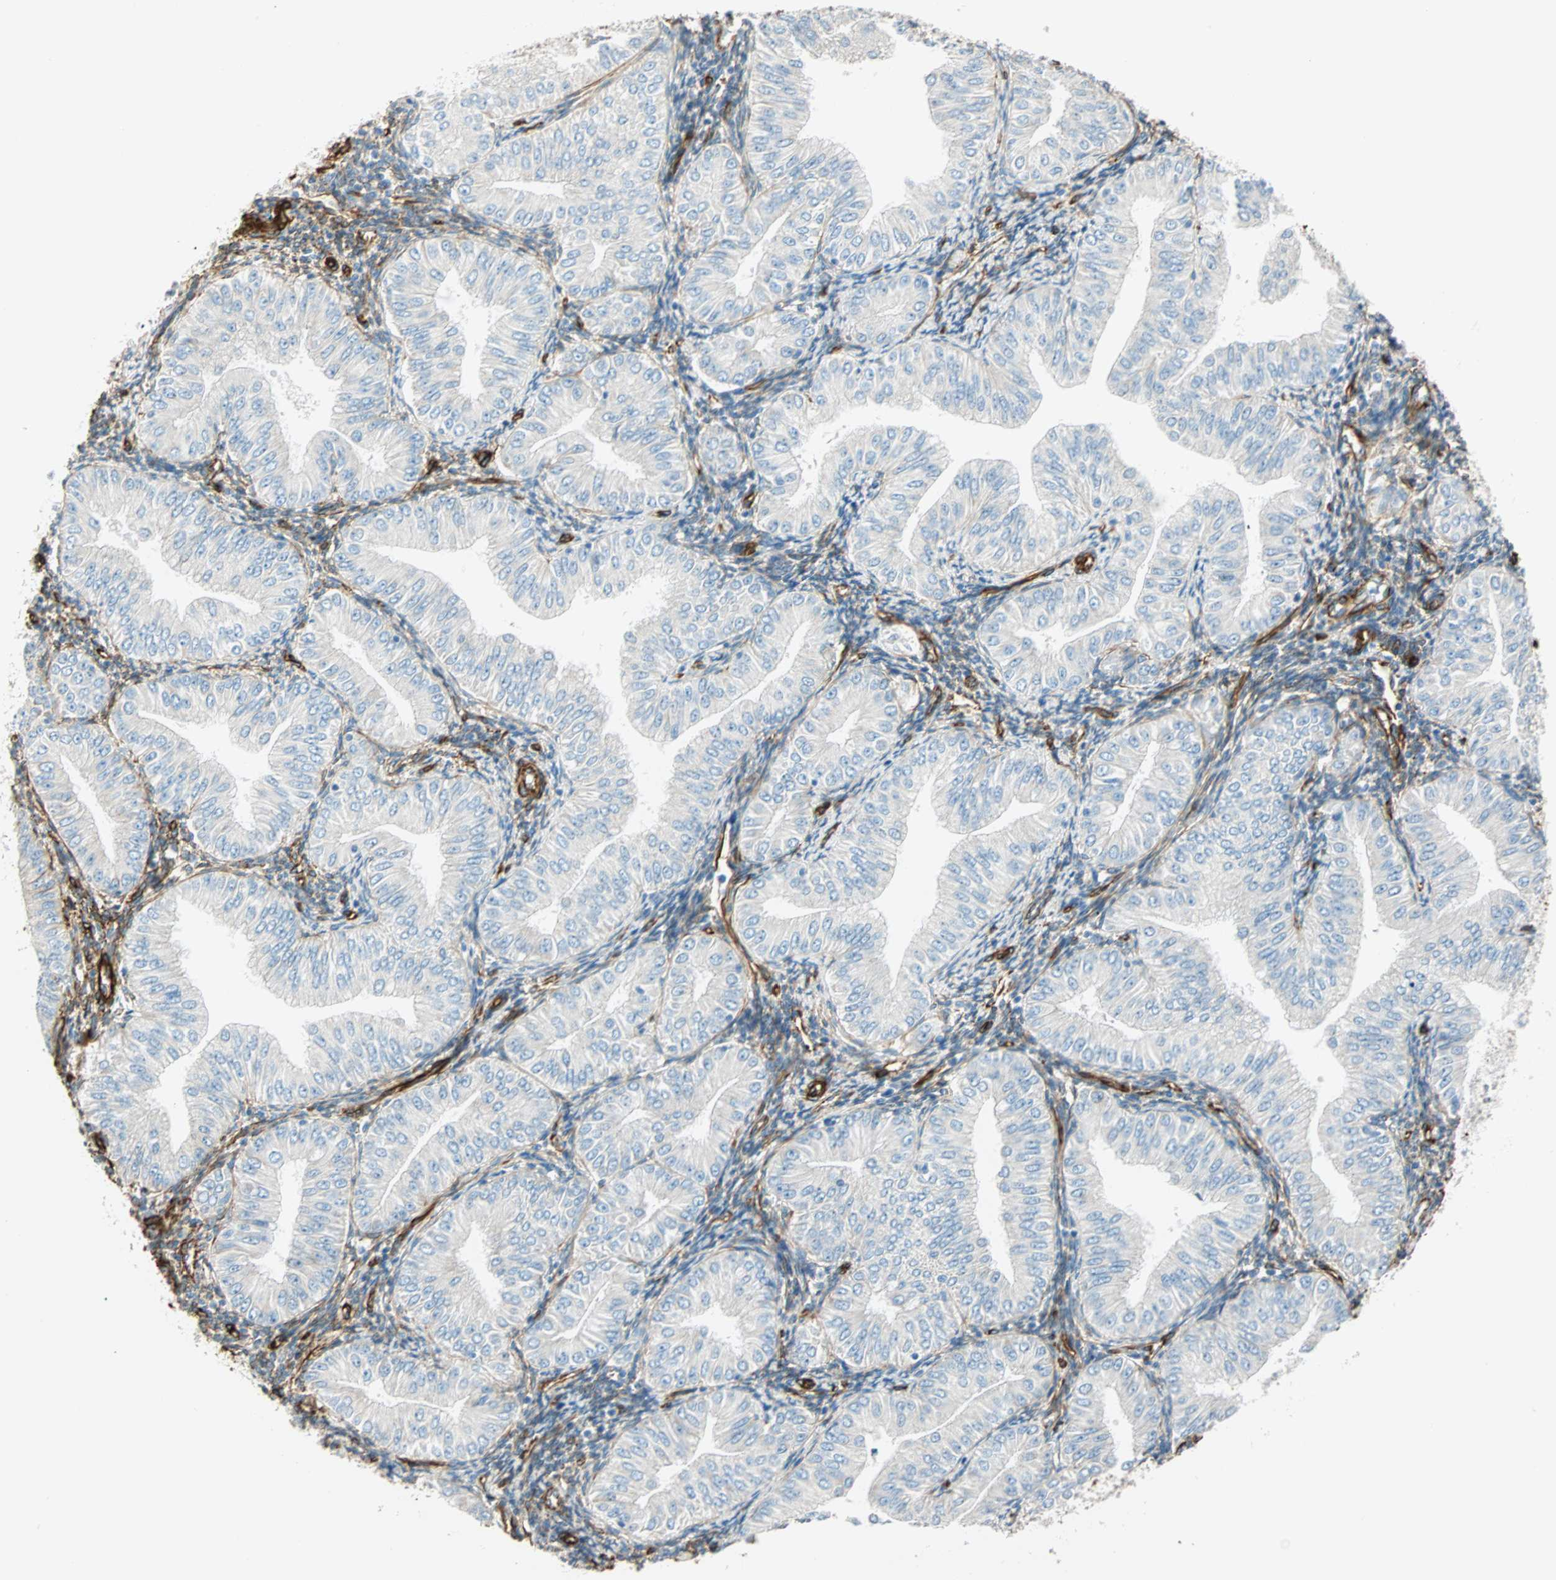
{"staining": {"intensity": "negative", "quantity": "none", "location": "none"}, "tissue": "endometrial cancer", "cell_type": "Tumor cells", "image_type": "cancer", "snomed": [{"axis": "morphology", "description": "Normal tissue, NOS"}, {"axis": "morphology", "description": "Adenocarcinoma, NOS"}, {"axis": "topography", "description": "Endometrium"}], "caption": "DAB immunohistochemical staining of endometrial adenocarcinoma reveals no significant expression in tumor cells. Brightfield microscopy of IHC stained with DAB (3,3'-diaminobenzidine) (brown) and hematoxylin (blue), captured at high magnification.", "gene": "NES", "patient": {"sex": "female", "age": 53}}